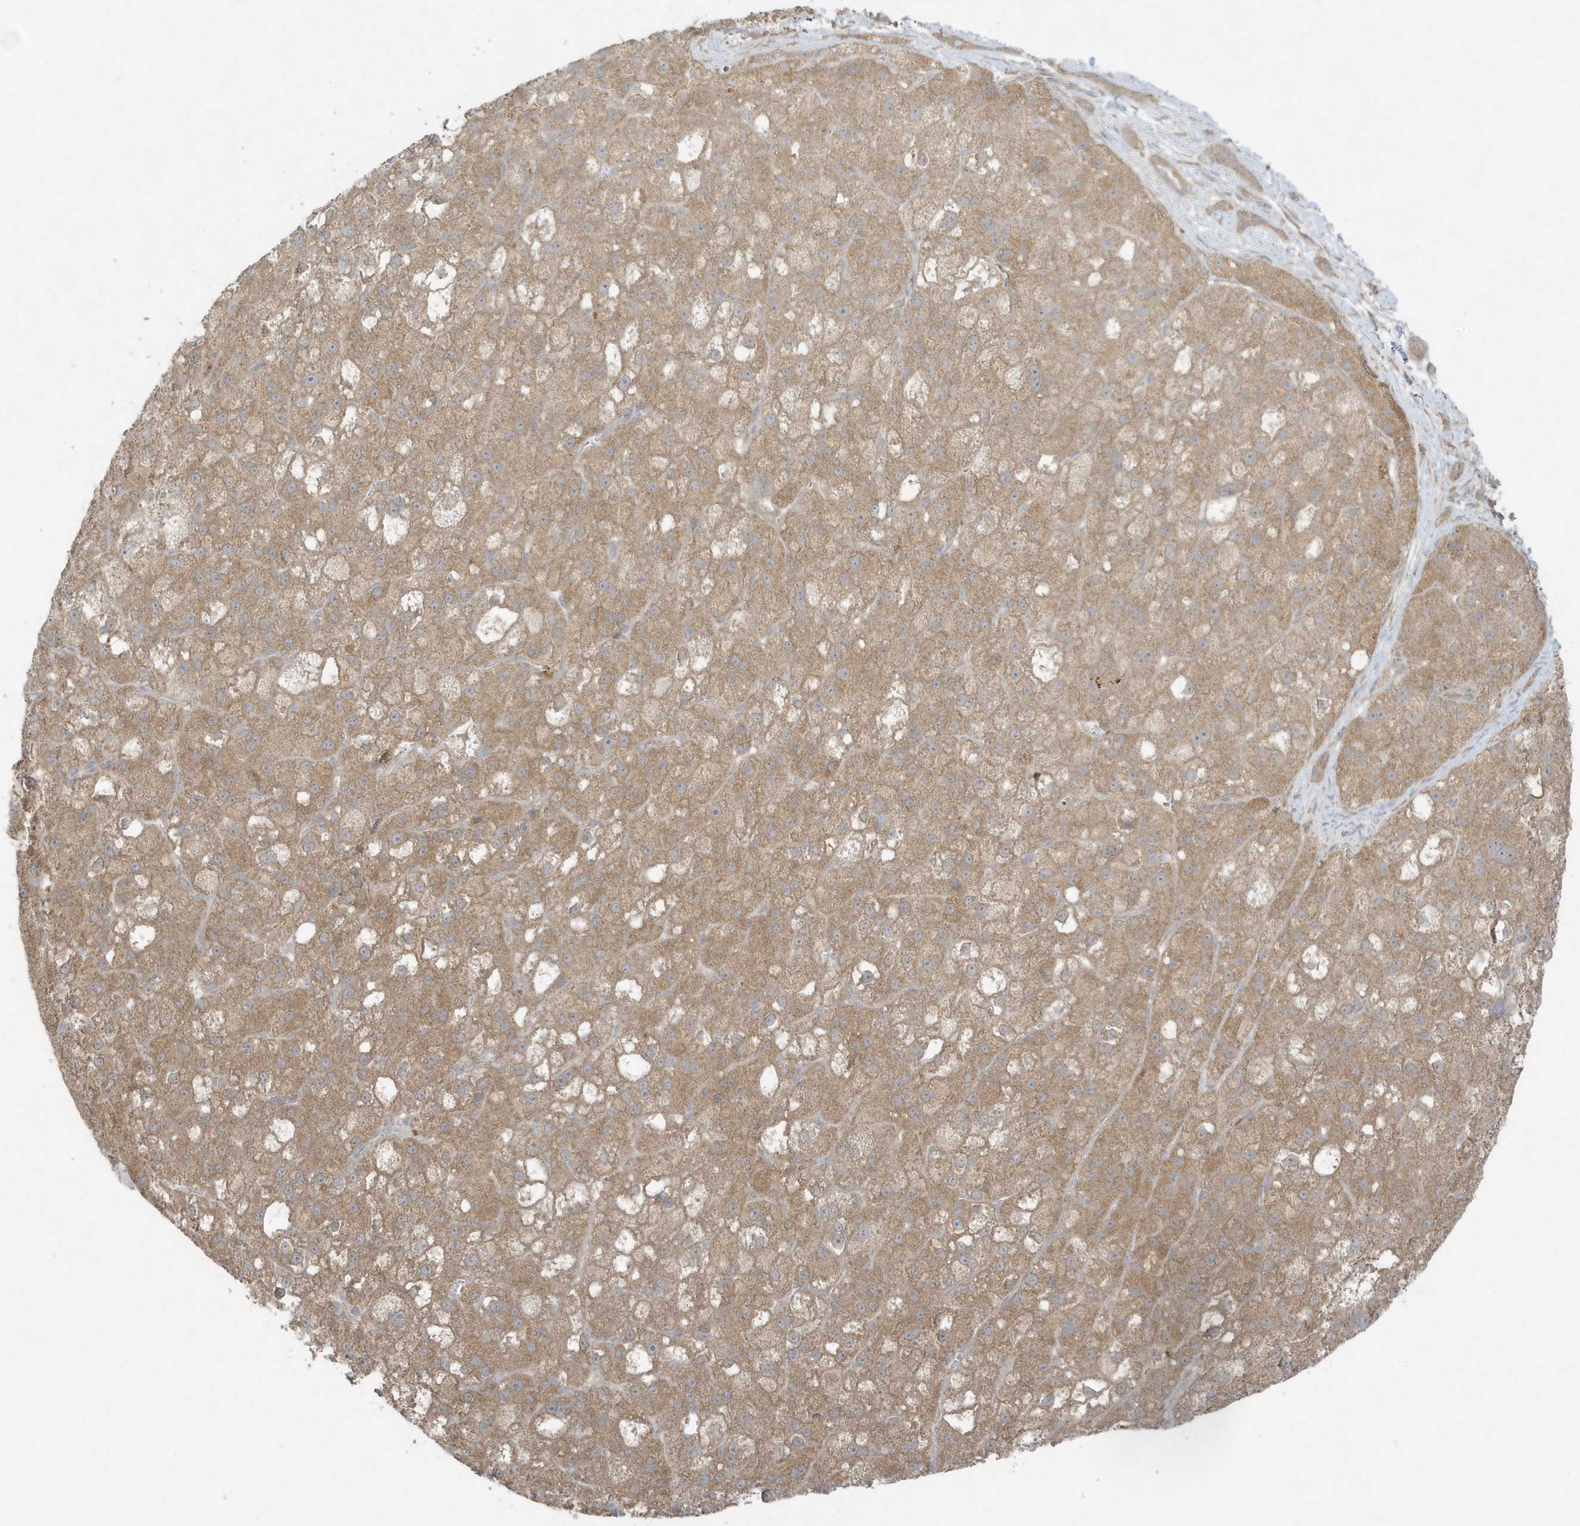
{"staining": {"intensity": "moderate", "quantity": ">75%", "location": "cytoplasmic/membranous"}, "tissue": "liver cancer", "cell_type": "Tumor cells", "image_type": "cancer", "snomed": [{"axis": "morphology", "description": "Carcinoma, Hepatocellular, NOS"}, {"axis": "topography", "description": "Liver"}], "caption": "Human liver hepatocellular carcinoma stained with a protein marker displays moderate staining in tumor cells.", "gene": "C1RL", "patient": {"sex": "male", "age": 57}}